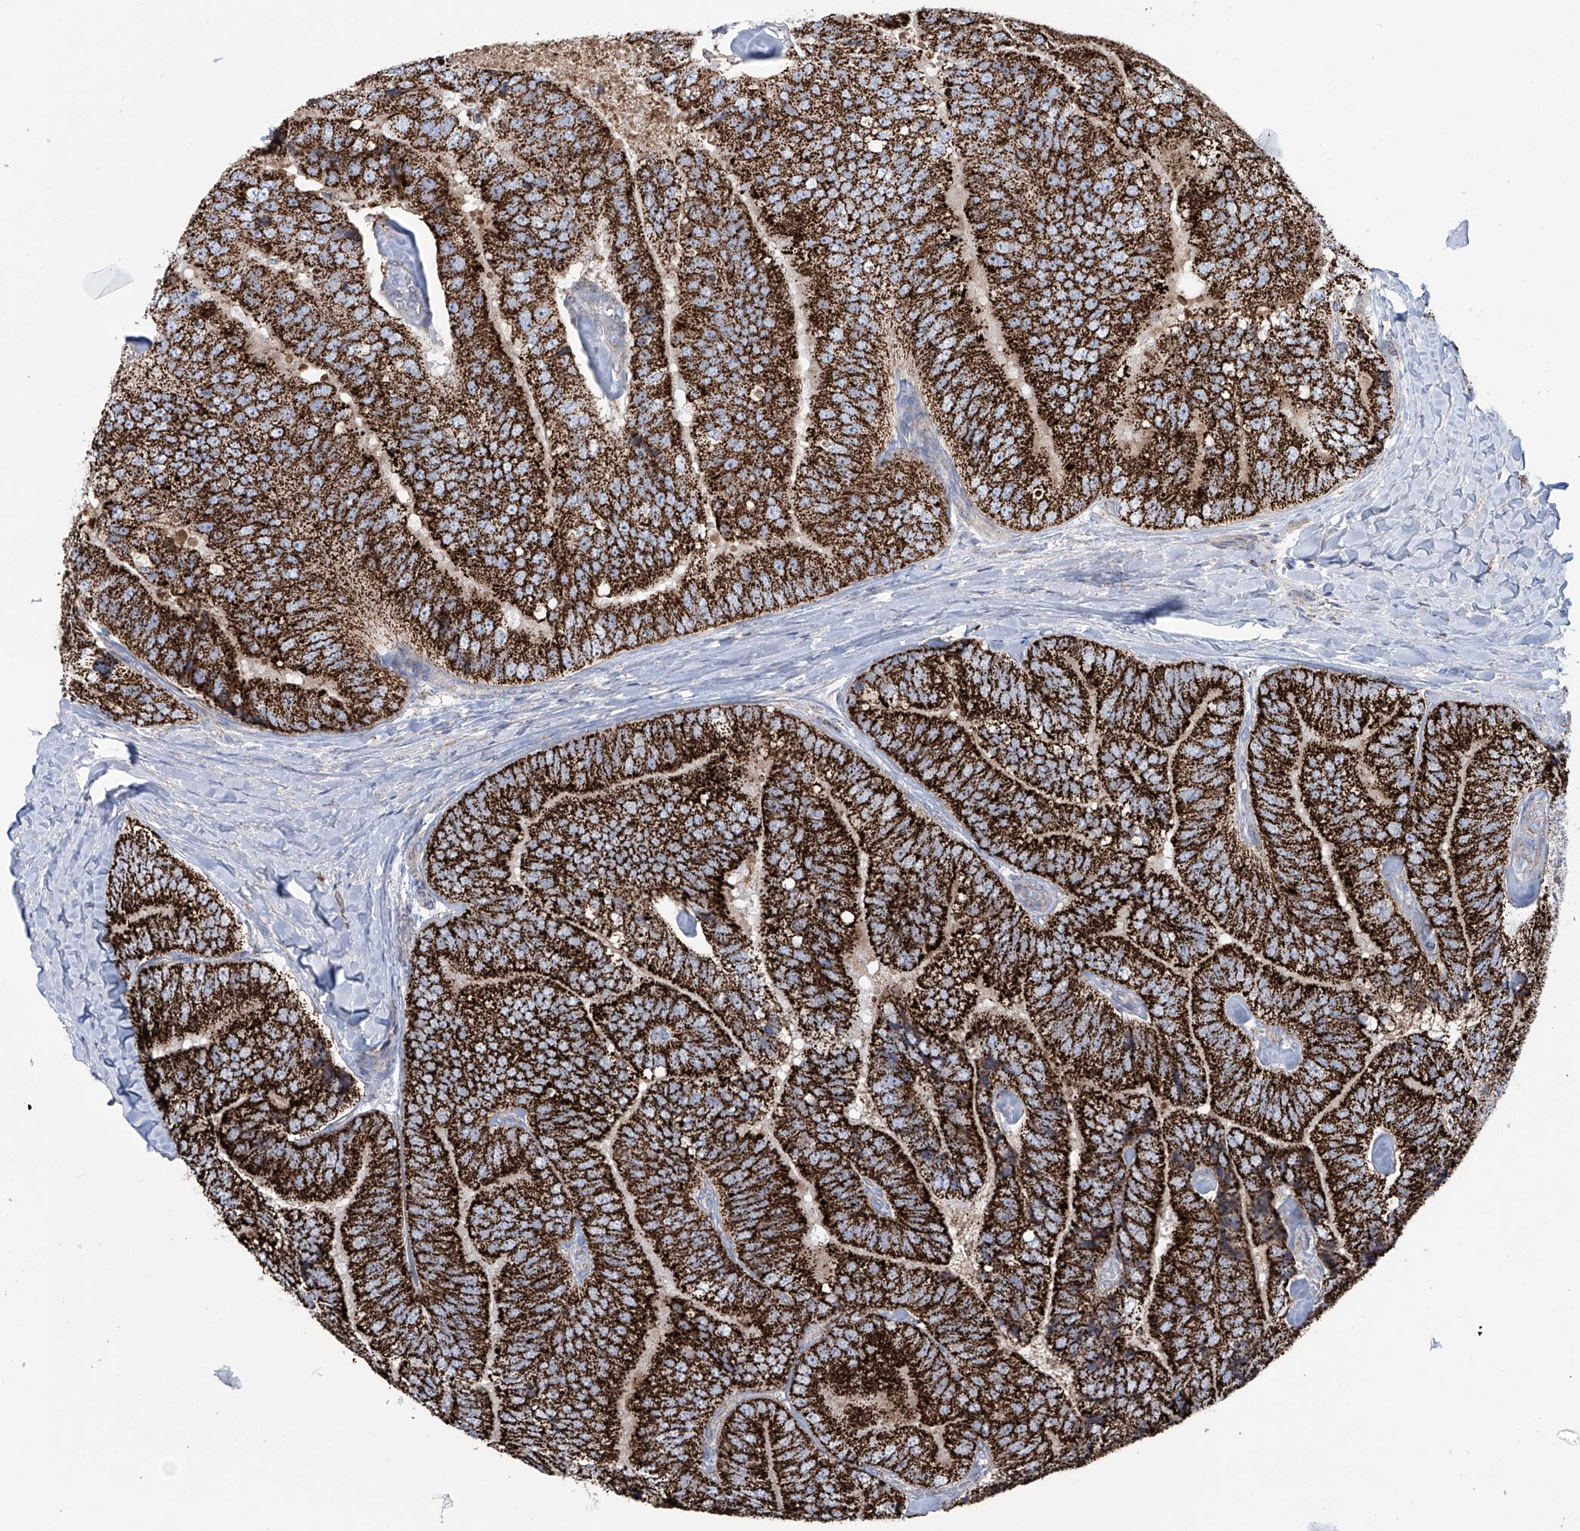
{"staining": {"intensity": "strong", "quantity": ">75%", "location": "cytoplasmic/membranous"}, "tissue": "prostate cancer", "cell_type": "Tumor cells", "image_type": "cancer", "snomed": [{"axis": "morphology", "description": "Adenocarcinoma, High grade"}, {"axis": "topography", "description": "Prostate"}], "caption": "Tumor cells display strong cytoplasmic/membranous expression in approximately >75% of cells in prostate cancer.", "gene": "ALDH6A1", "patient": {"sex": "male", "age": 70}}